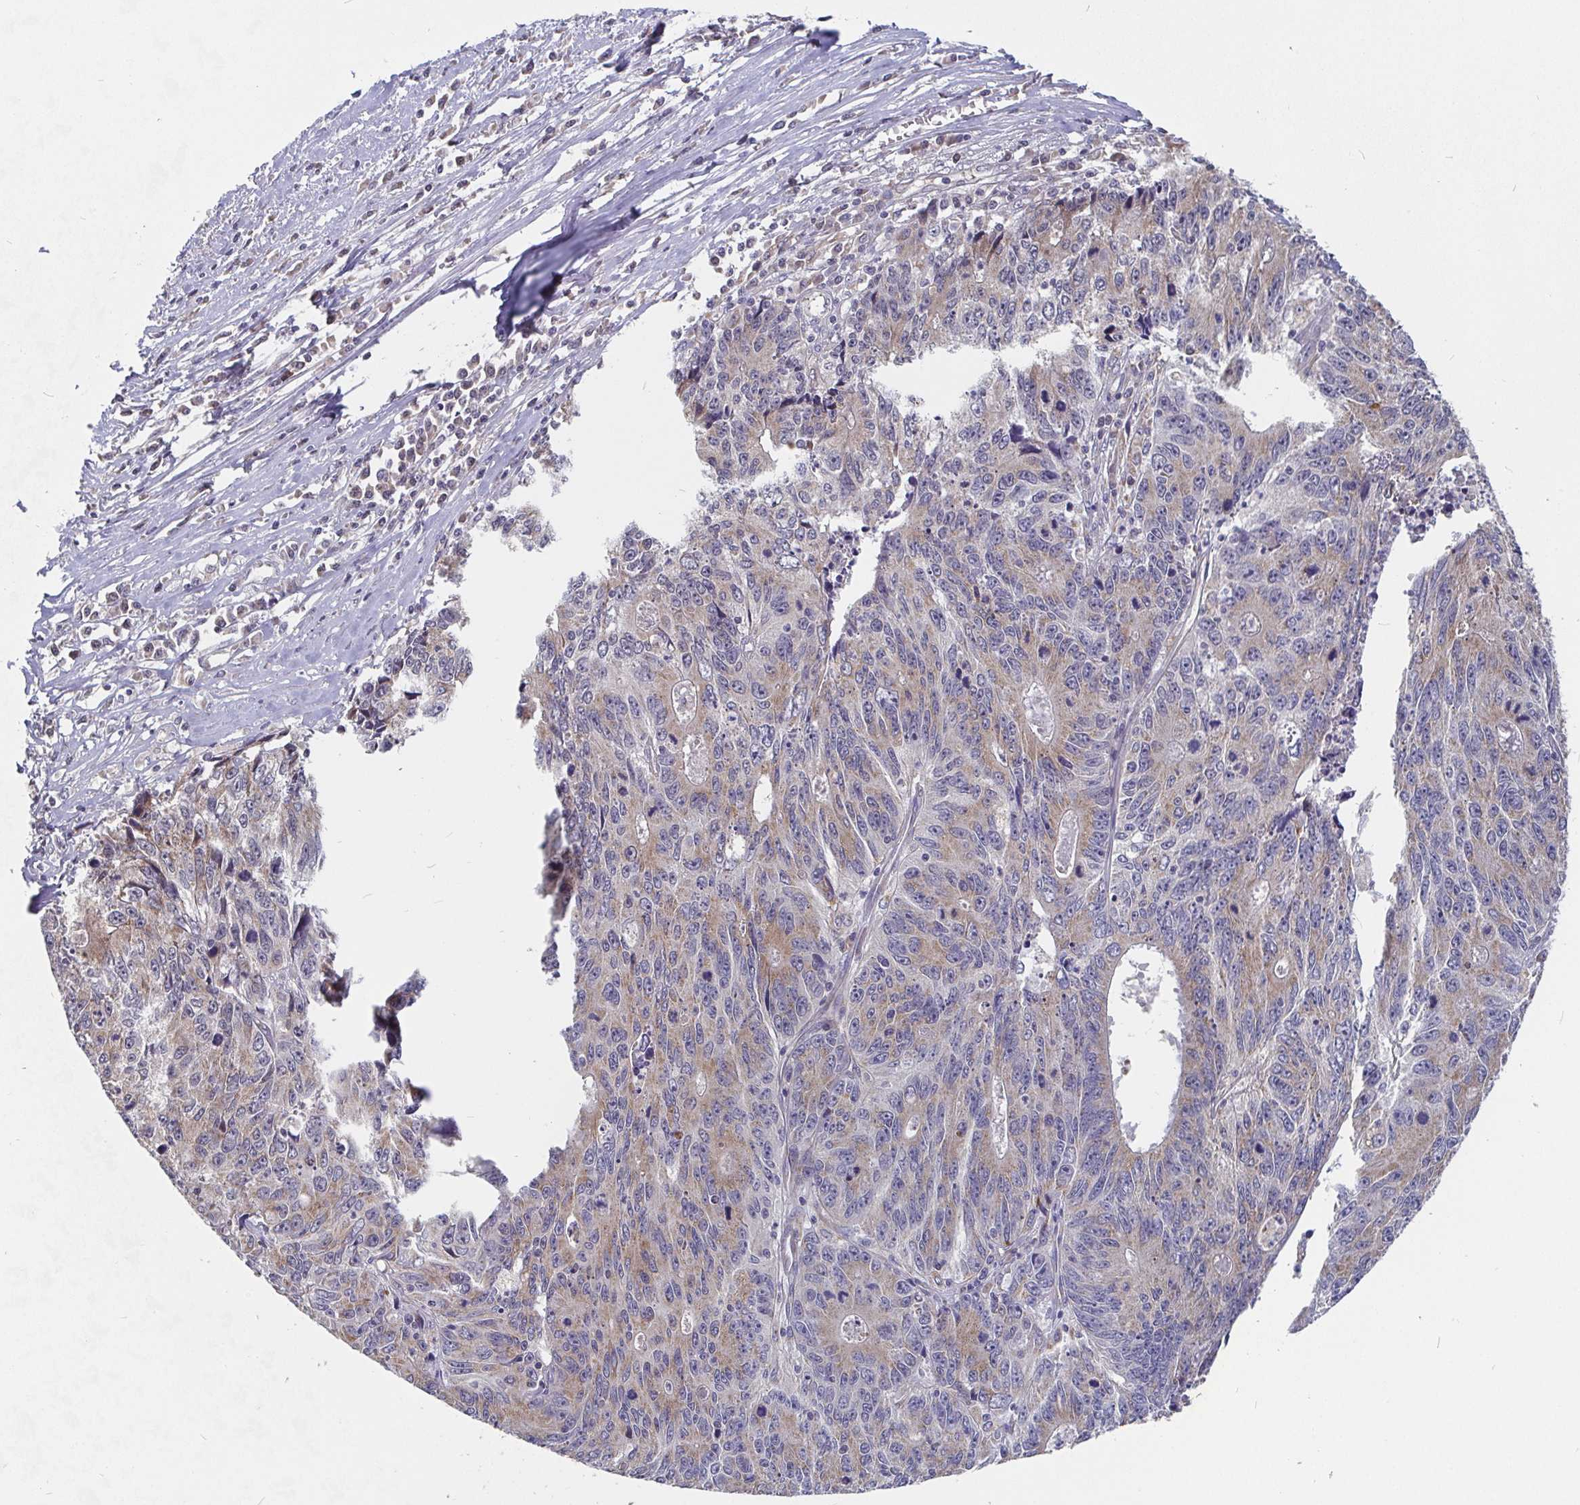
{"staining": {"intensity": "weak", "quantity": ">75%", "location": "cytoplasmic/membranous"}, "tissue": "liver cancer", "cell_type": "Tumor cells", "image_type": "cancer", "snomed": [{"axis": "morphology", "description": "Cholangiocarcinoma"}, {"axis": "topography", "description": "Liver"}], "caption": "Protein staining of liver cancer tissue displays weak cytoplasmic/membranous staining in approximately >75% of tumor cells.", "gene": "PDF", "patient": {"sex": "male", "age": 65}}